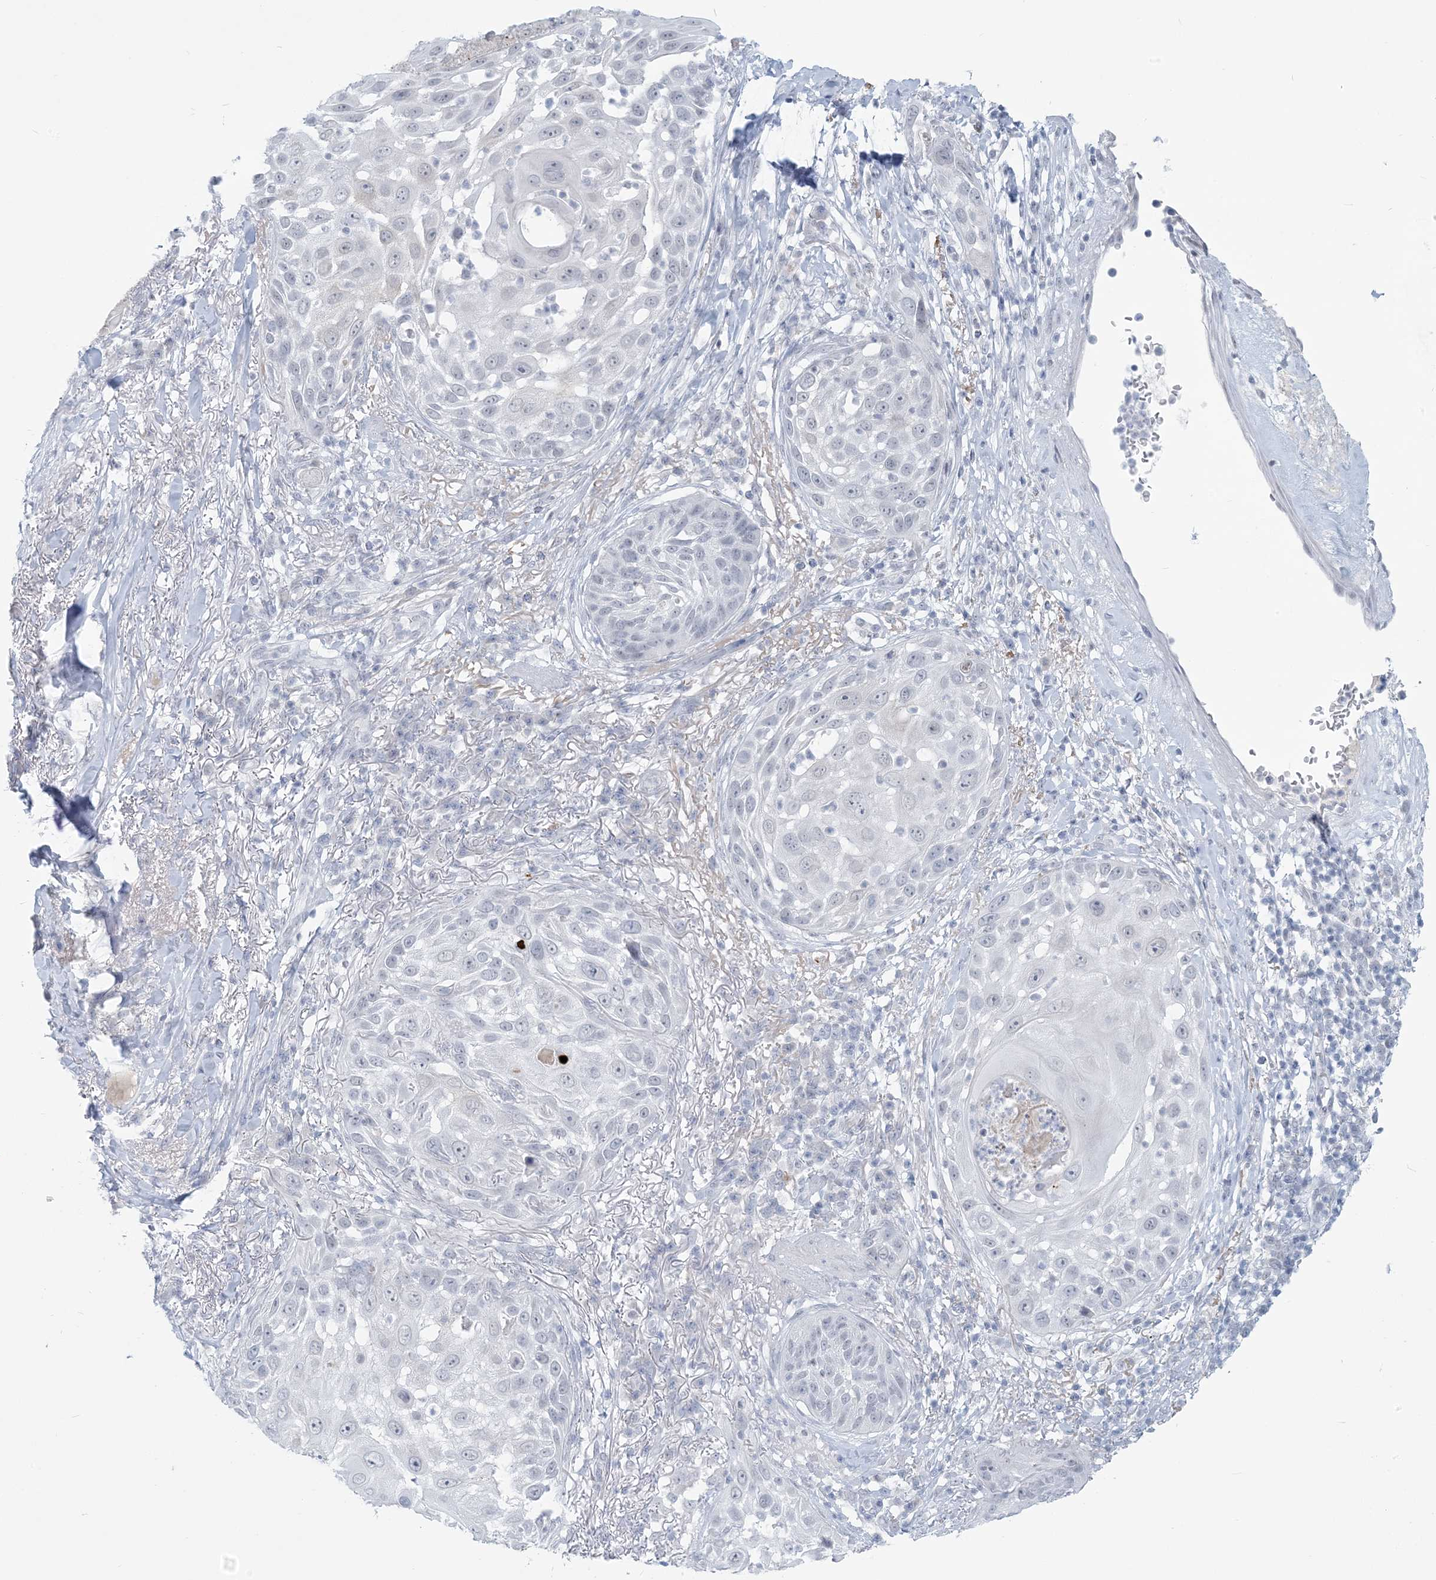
{"staining": {"intensity": "negative", "quantity": "none", "location": "none"}, "tissue": "skin cancer", "cell_type": "Tumor cells", "image_type": "cancer", "snomed": [{"axis": "morphology", "description": "Squamous cell carcinoma, NOS"}, {"axis": "topography", "description": "Skin"}], "caption": "This is an immunohistochemistry (IHC) photomicrograph of skin squamous cell carcinoma. There is no expression in tumor cells.", "gene": "SCML1", "patient": {"sex": "female", "age": 44}}